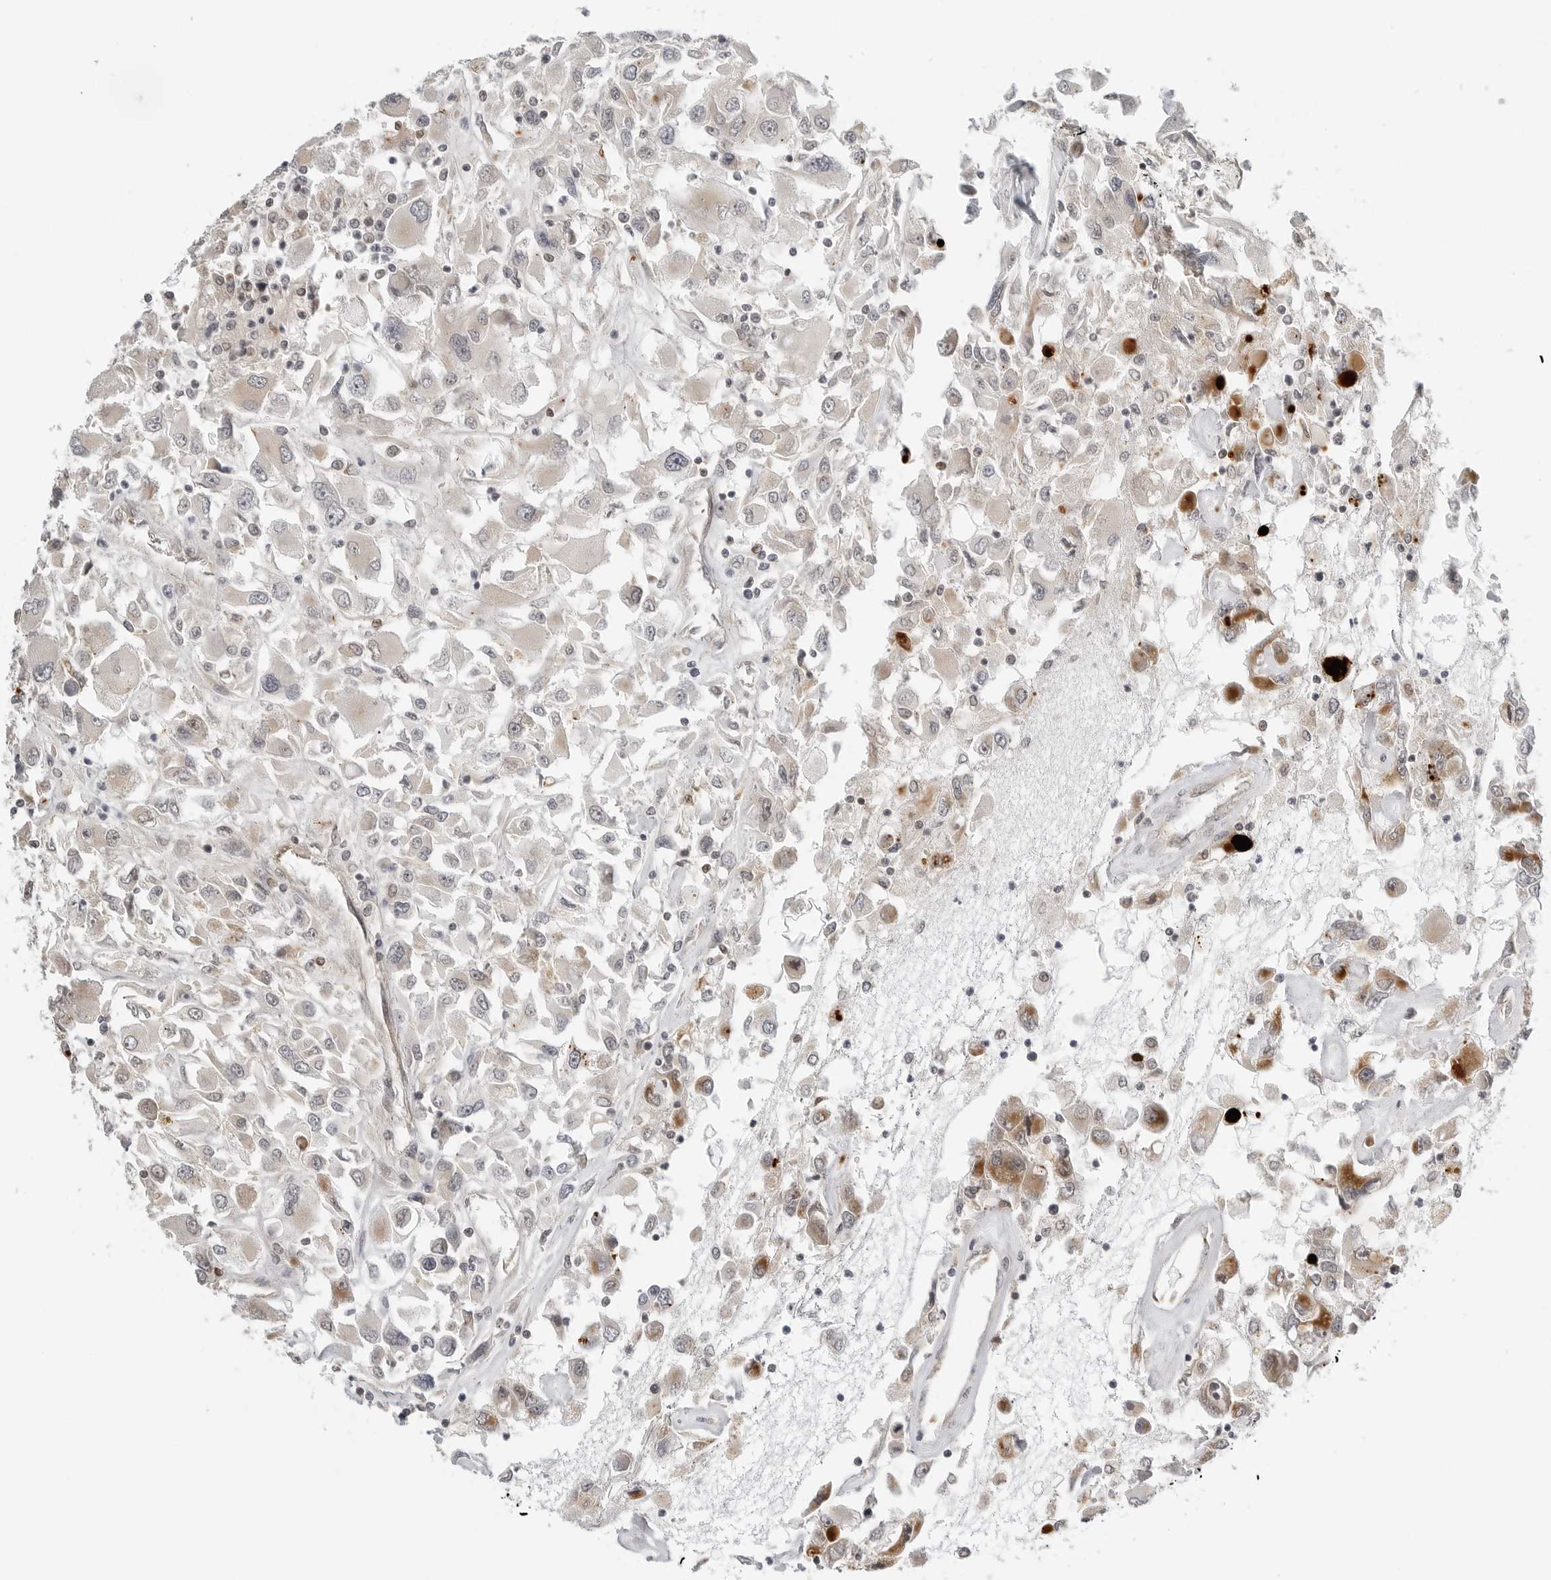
{"staining": {"intensity": "negative", "quantity": "none", "location": "none"}, "tissue": "renal cancer", "cell_type": "Tumor cells", "image_type": "cancer", "snomed": [{"axis": "morphology", "description": "Adenocarcinoma, NOS"}, {"axis": "topography", "description": "Kidney"}], "caption": "Renal cancer was stained to show a protein in brown. There is no significant staining in tumor cells. (Stains: DAB immunohistochemistry (IHC) with hematoxylin counter stain, Microscopy: brightfield microscopy at high magnification).", "gene": "PEX2", "patient": {"sex": "female", "age": 52}}